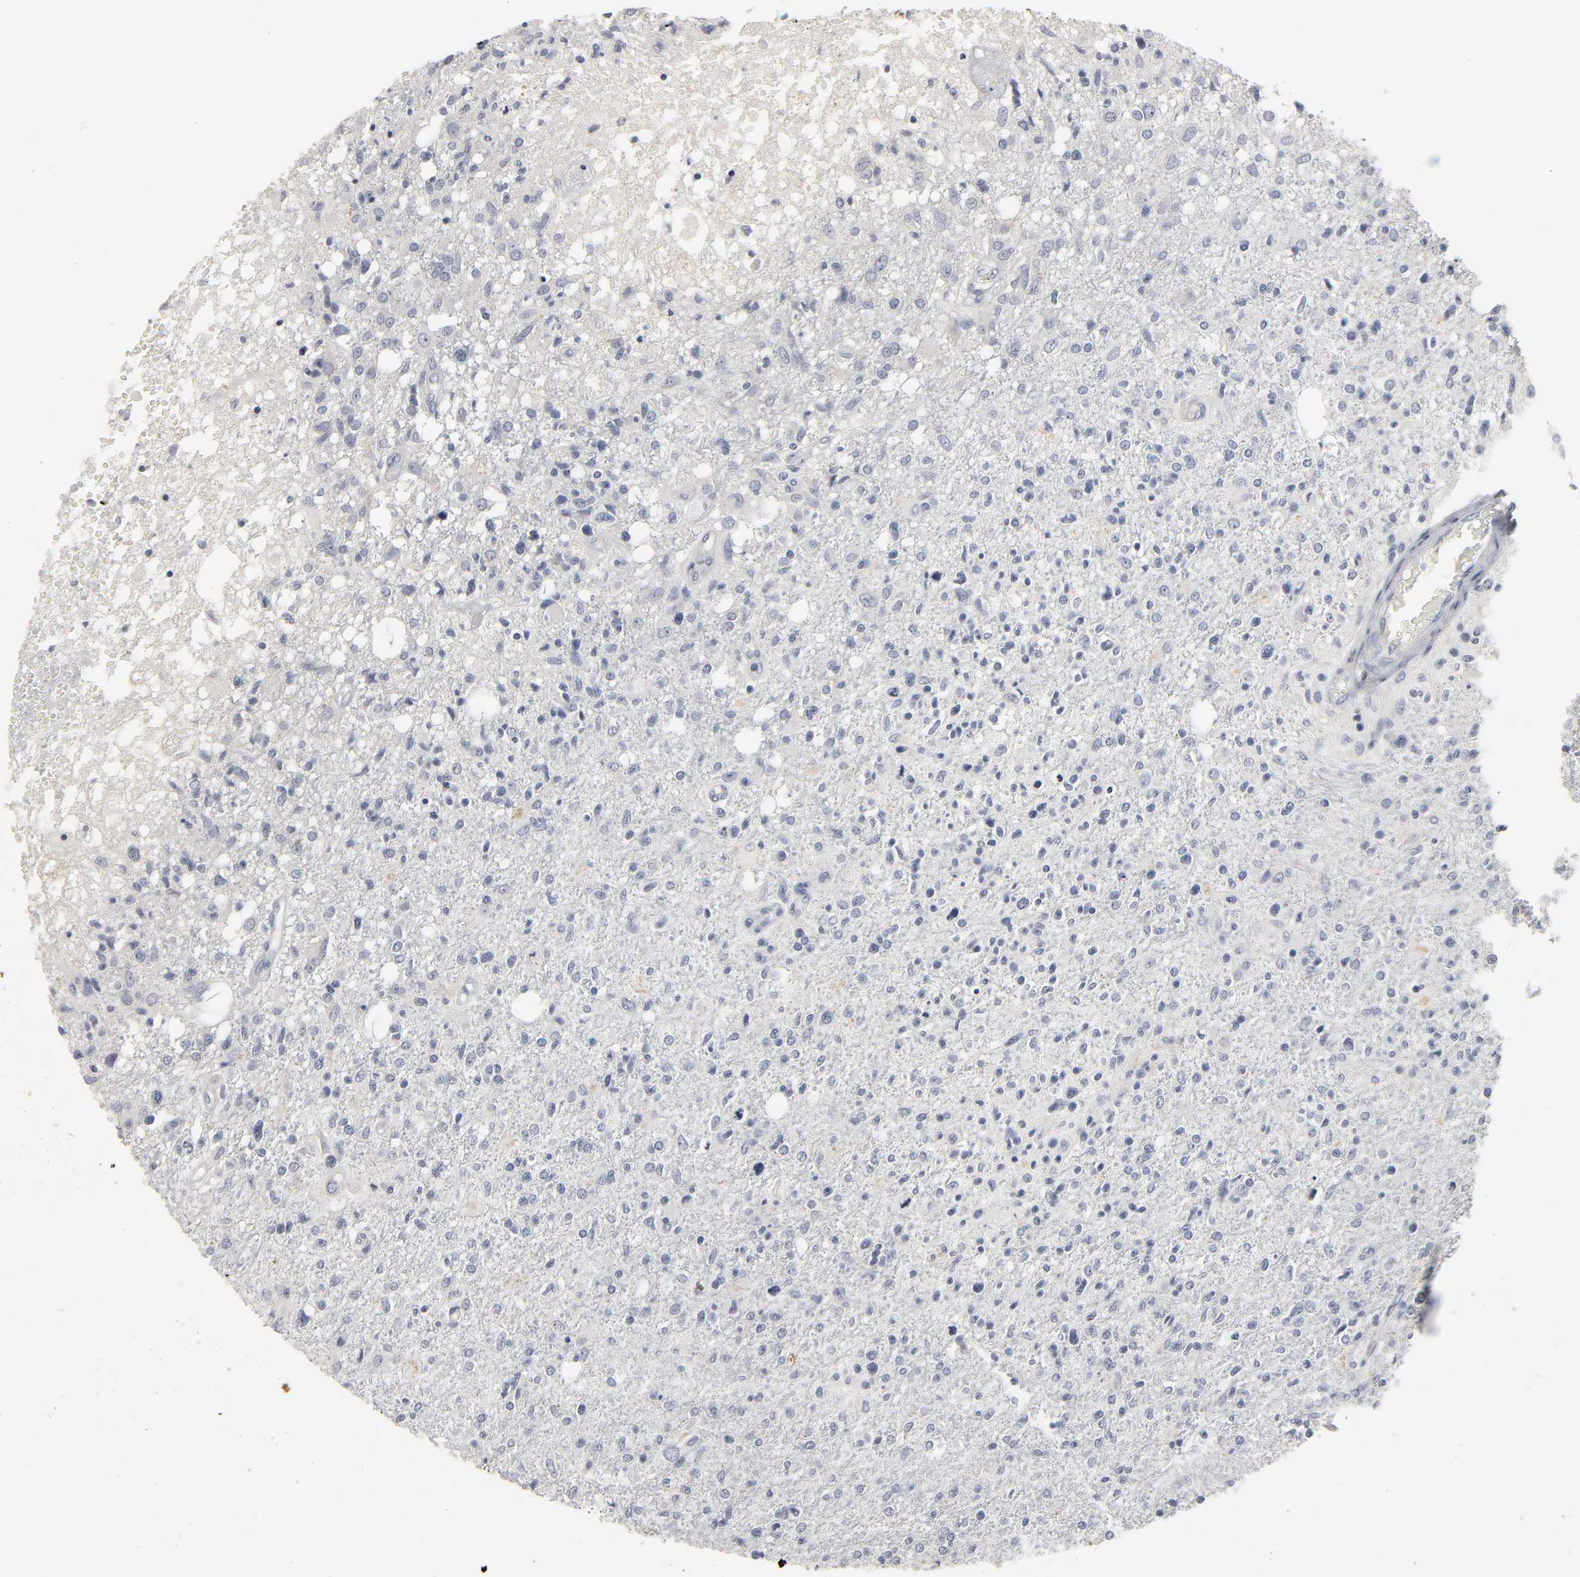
{"staining": {"intensity": "negative", "quantity": "none", "location": "none"}, "tissue": "glioma", "cell_type": "Tumor cells", "image_type": "cancer", "snomed": [{"axis": "morphology", "description": "Glioma, malignant, High grade"}, {"axis": "topography", "description": "Cerebral cortex"}], "caption": "The immunohistochemistry (IHC) micrograph has no significant staining in tumor cells of glioma tissue.", "gene": "TCAP", "patient": {"sex": "male", "age": 76}}